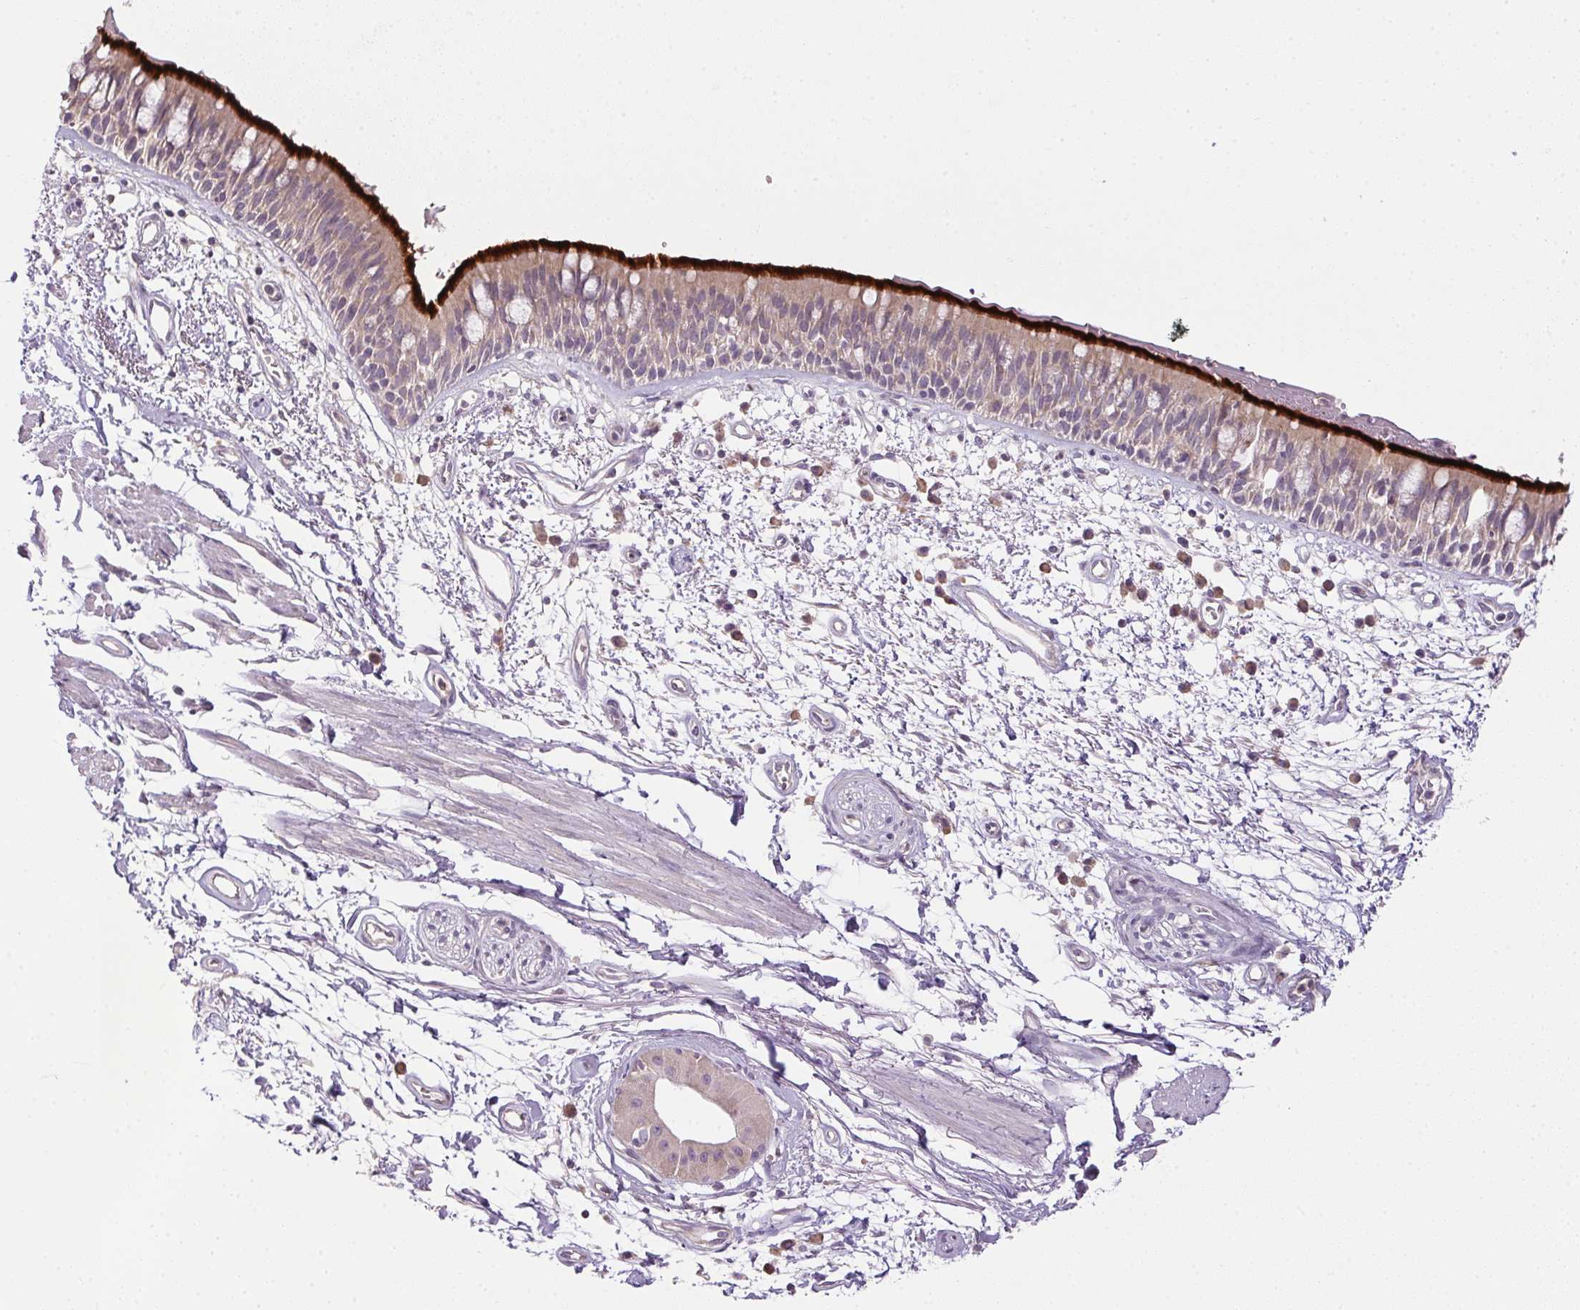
{"staining": {"intensity": "strong", "quantity": "25%-75%", "location": "cytoplasmic/membranous"}, "tissue": "bronchus", "cell_type": "Respiratory epithelial cells", "image_type": "normal", "snomed": [{"axis": "morphology", "description": "Normal tissue, NOS"}, {"axis": "morphology", "description": "Squamous cell carcinoma, NOS"}, {"axis": "topography", "description": "Cartilage tissue"}, {"axis": "topography", "description": "Bronchus"}, {"axis": "topography", "description": "Lung"}], "caption": "The histopathology image shows immunohistochemical staining of benign bronchus. There is strong cytoplasmic/membranous positivity is present in about 25%-75% of respiratory epithelial cells.", "gene": "SPACA9", "patient": {"sex": "male", "age": 66}}